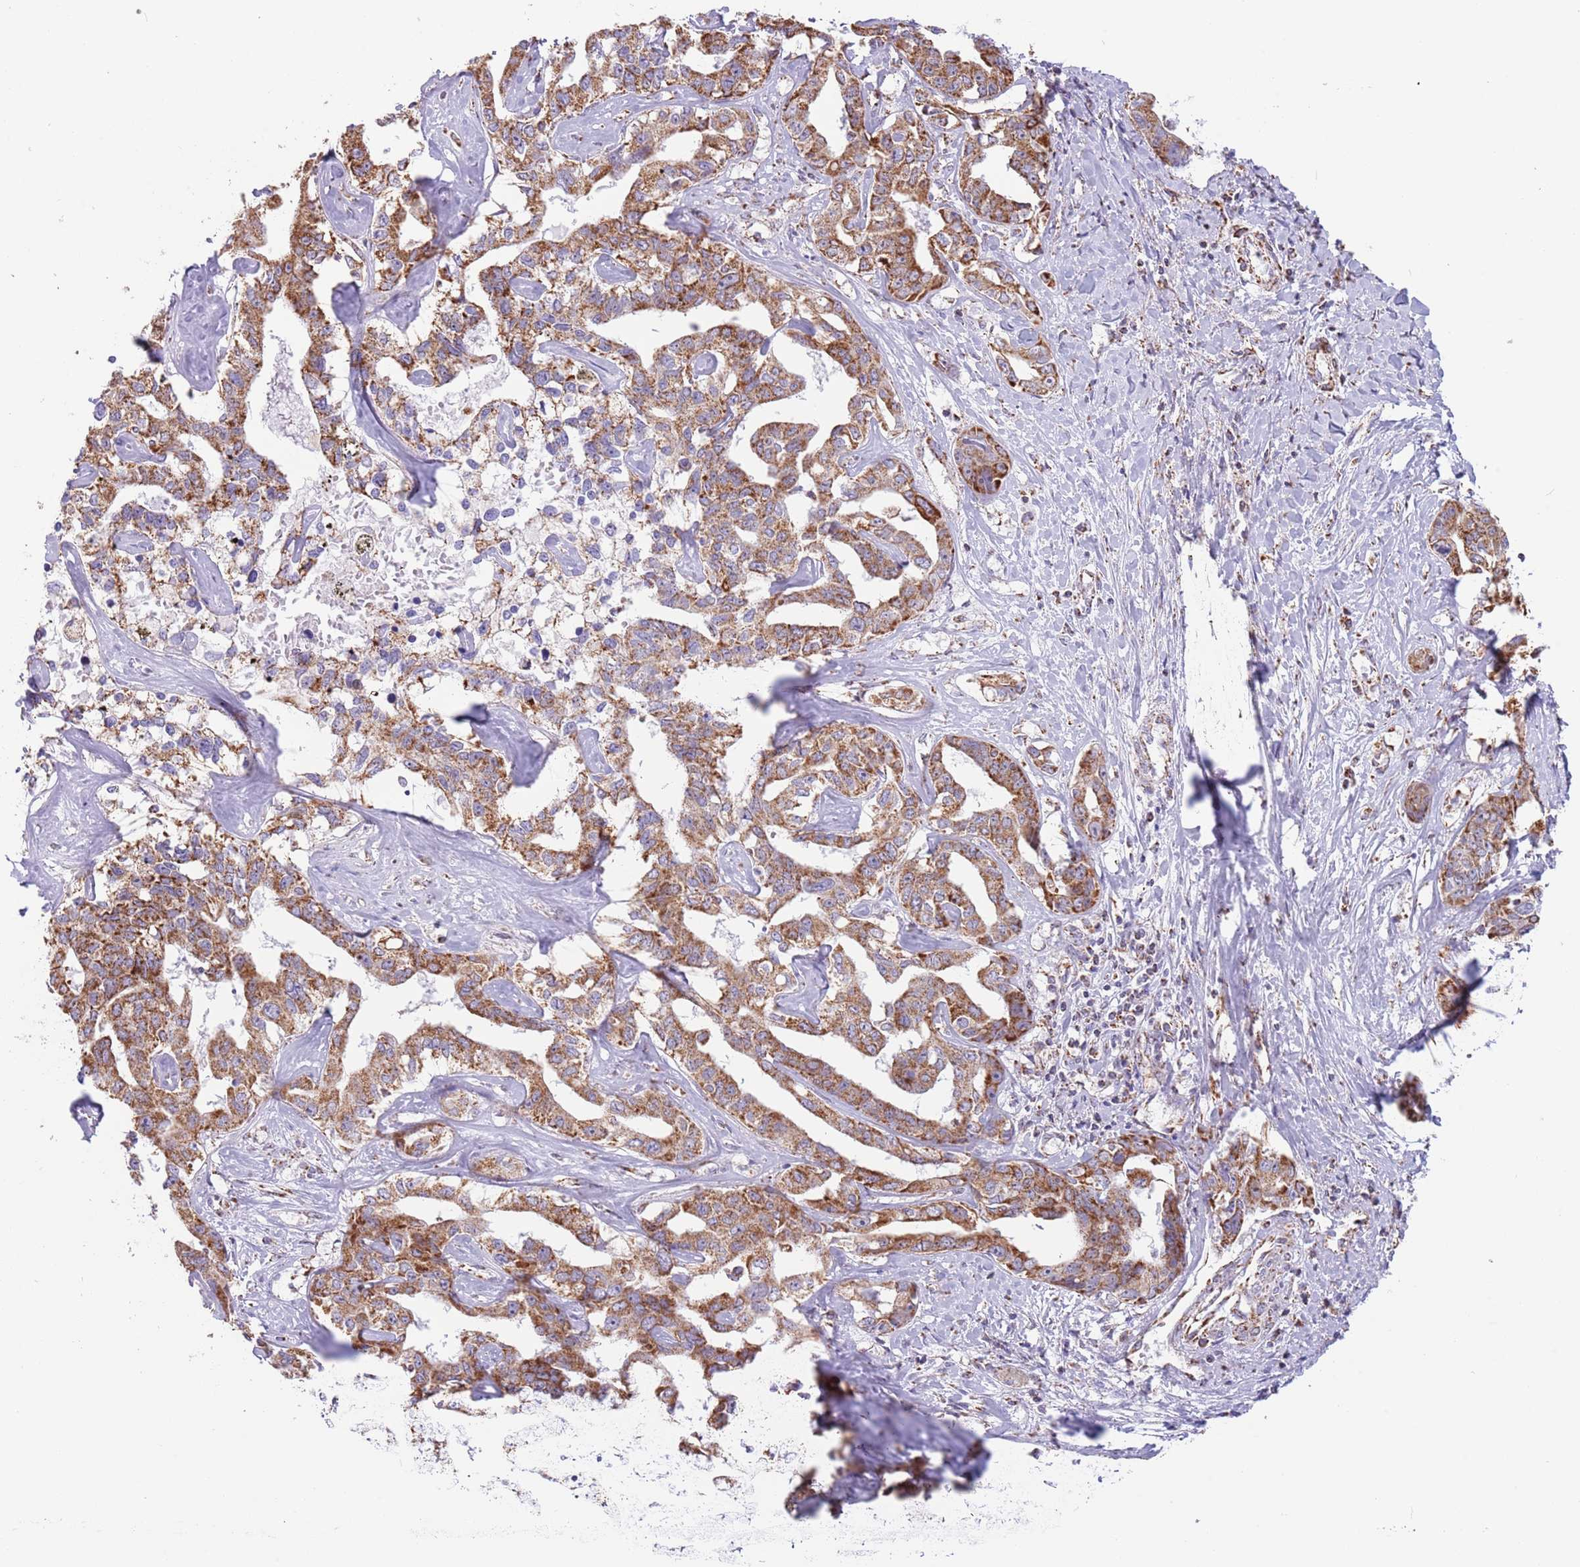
{"staining": {"intensity": "moderate", "quantity": ">75%", "location": "cytoplasmic/membranous"}, "tissue": "liver cancer", "cell_type": "Tumor cells", "image_type": "cancer", "snomed": [{"axis": "morphology", "description": "Cholangiocarcinoma"}, {"axis": "topography", "description": "Liver"}], "caption": "A high-resolution micrograph shows immunohistochemistry staining of cholangiocarcinoma (liver), which demonstrates moderate cytoplasmic/membranous expression in approximately >75% of tumor cells. The staining is performed using DAB brown chromogen to label protein expression. The nuclei are counter-stained blue using hematoxylin.", "gene": "LHX6", "patient": {"sex": "male", "age": 59}}